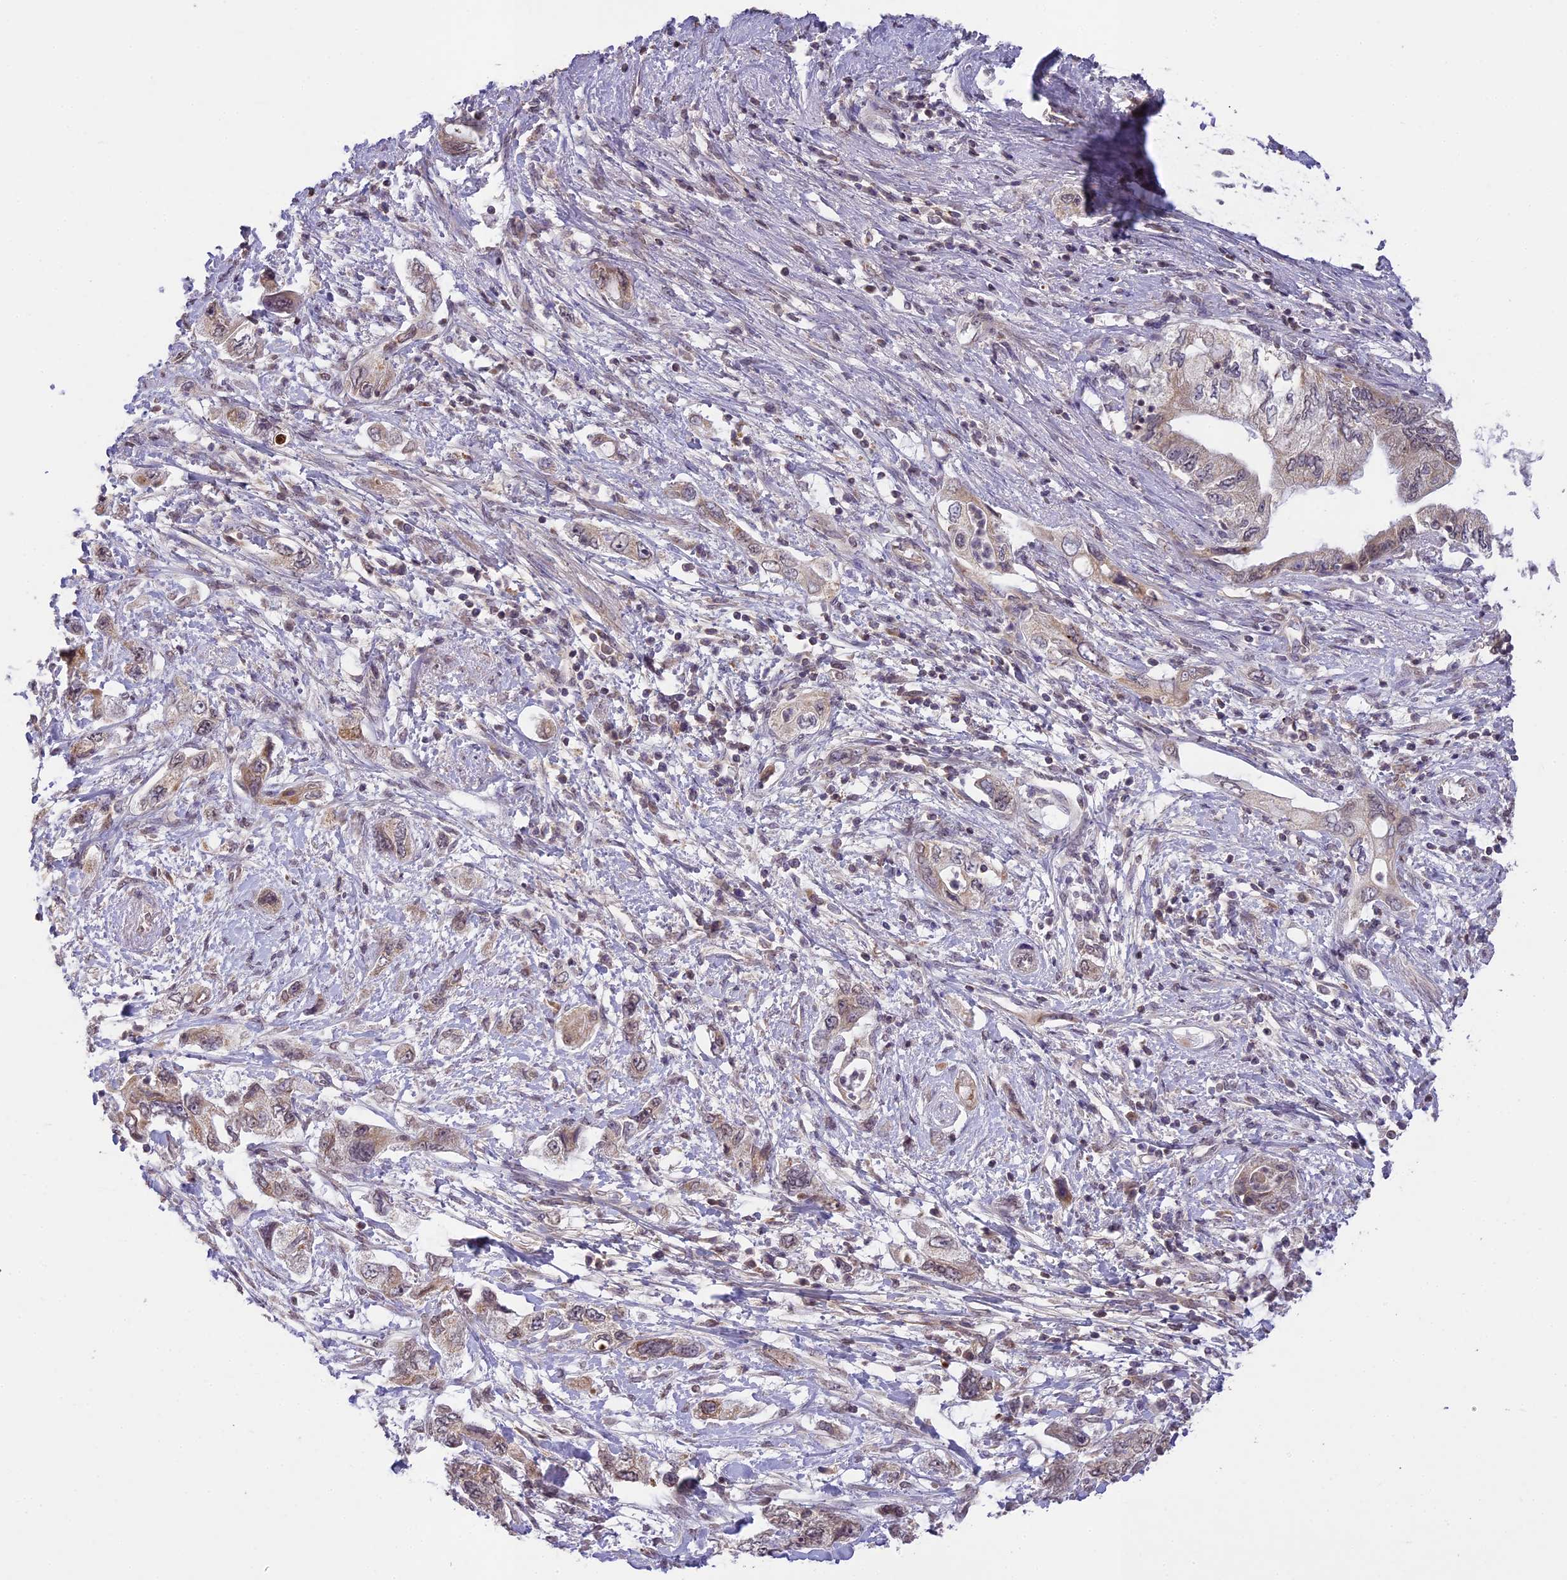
{"staining": {"intensity": "moderate", "quantity": "25%-75%", "location": "cytoplasmic/membranous,nuclear"}, "tissue": "pancreatic cancer", "cell_type": "Tumor cells", "image_type": "cancer", "snomed": [{"axis": "morphology", "description": "Adenocarcinoma, NOS"}, {"axis": "topography", "description": "Pancreas"}], "caption": "IHC of human pancreatic adenocarcinoma exhibits medium levels of moderate cytoplasmic/membranous and nuclear staining in about 25%-75% of tumor cells. The staining was performed using DAB (3,3'-diaminobenzidine), with brown indicating positive protein expression. Nuclei are stained blue with hematoxylin.", "gene": "ERG28", "patient": {"sex": "female", "age": 73}}